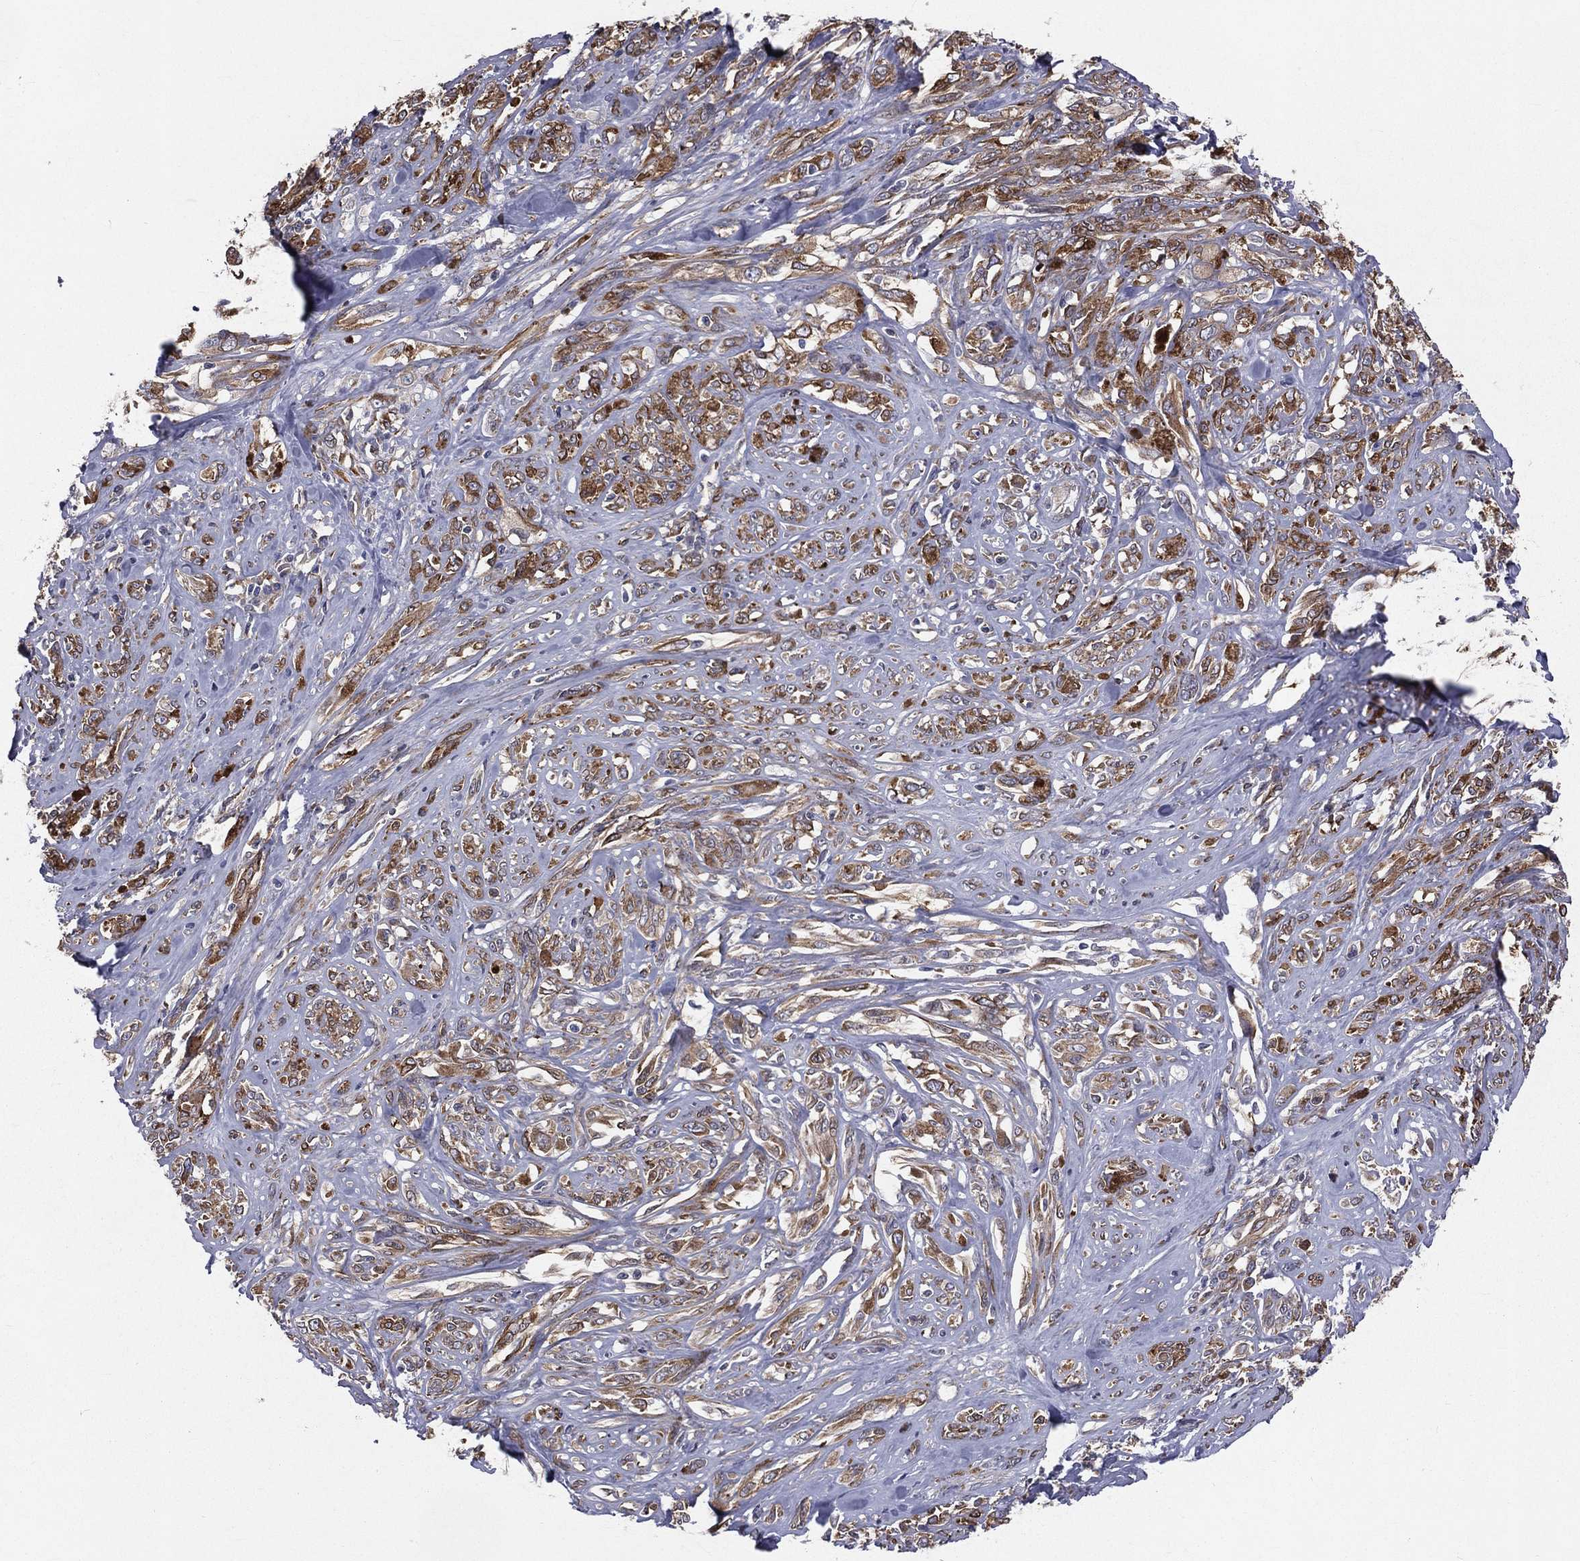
{"staining": {"intensity": "moderate", "quantity": "25%-75%", "location": "cytoplasmic/membranous"}, "tissue": "melanoma", "cell_type": "Tumor cells", "image_type": "cancer", "snomed": [{"axis": "morphology", "description": "Malignant melanoma, NOS"}, {"axis": "topography", "description": "Skin"}], "caption": "Moderate cytoplasmic/membranous staining is present in about 25%-75% of tumor cells in melanoma.", "gene": "PGRMC1", "patient": {"sex": "female", "age": 91}}